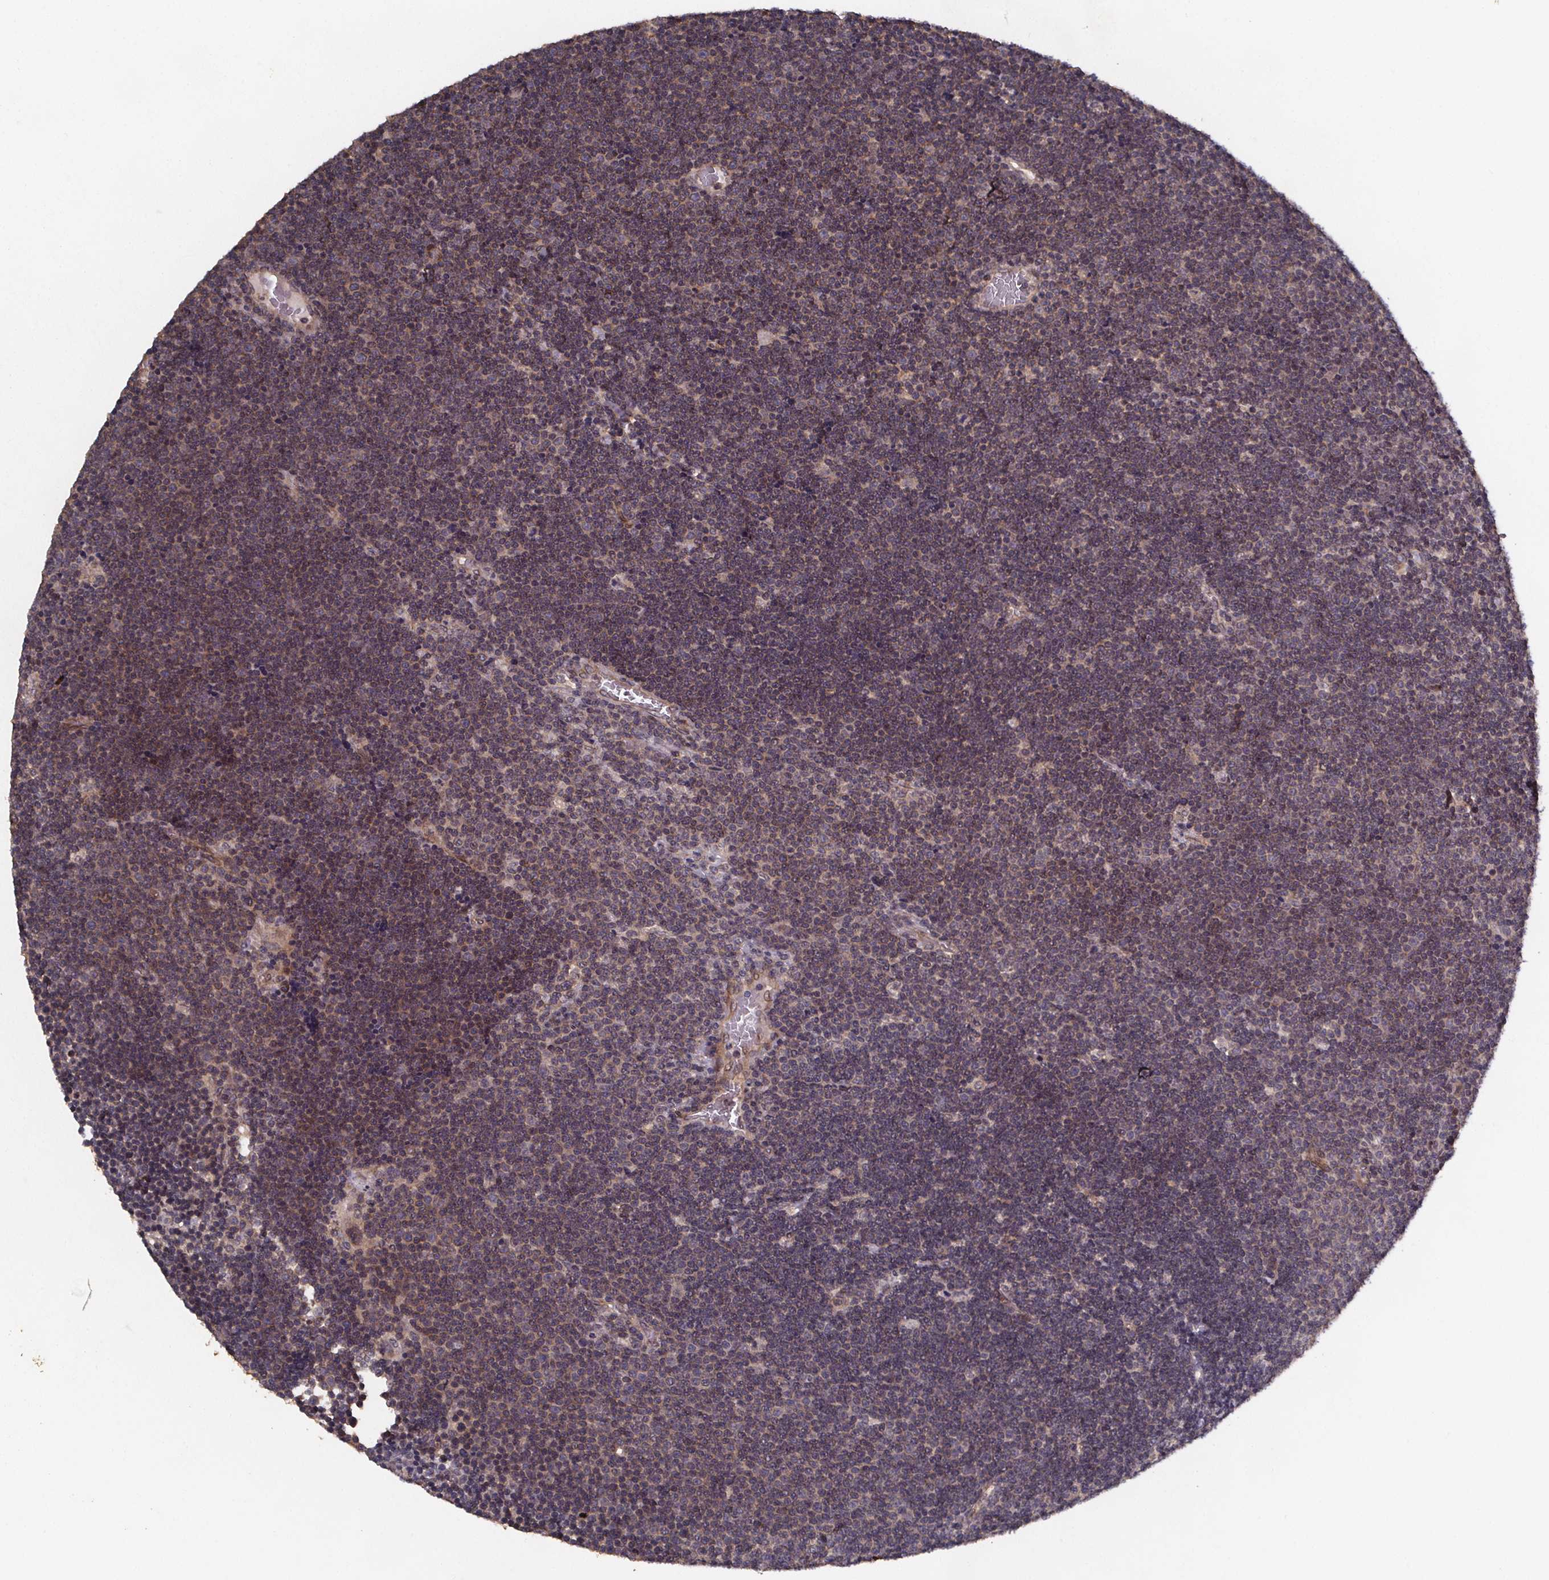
{"staining": {"intensity": "moderate", "quantity": "<25%", "location": "cytoplasmic/membranous"}, "tissue": "lymphoma", "cell_type": "Tumor cells", "image_type": "cancer", "snomed": [{"axis": "morphology", "description": "Malignant lymphoma, non-Hodgkin's type, Low grade"}, {"axis": "topography", "description": "Brain"}], "caption": "DAB immunohistochemical staining of human lymphoma demonstrates moderate cytoplasmic/membranous protein expression in about <25% of tumor cells. The staining was performed using DAB (3,3'-diaminobenzidine), with brown indicating positive protein expression. Nuclei are stained blue with hematoxylin.", "gene": "PIERCE2", "patient": {"sex": "female", "age": 66}}